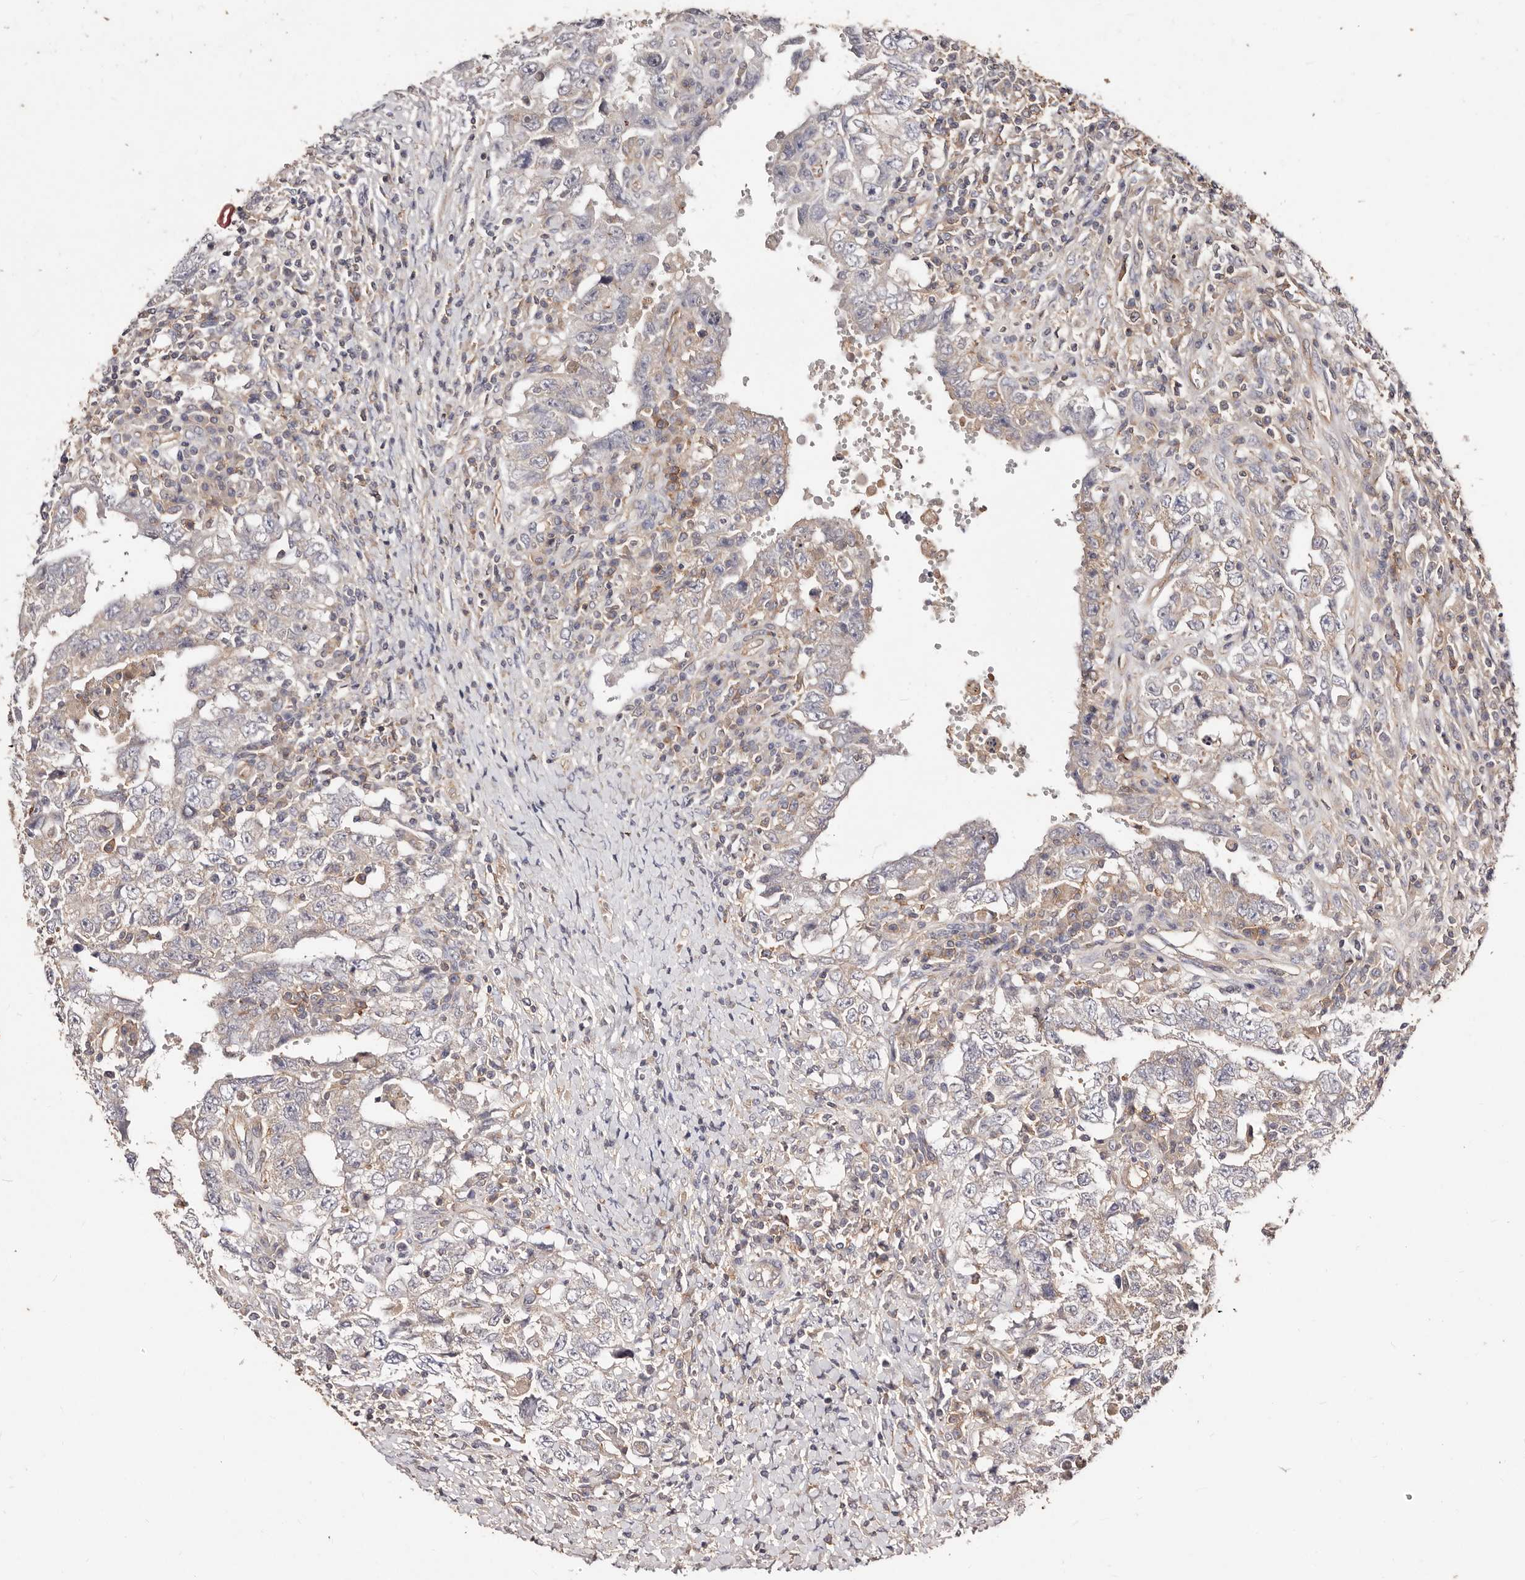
{"staining": {"intensity": "negative", "quantity": "none", "location": "none"}, "tissue": "testis cancer", "cell_type": "Tumor cells", "image_type": "cancer", "snomed": [{"axis": "morphology", "description": "Carcinoma, Embryonal, NOS"}, {"axis": "topography", "description": "Testis"}], "caption": "Tumor cells show no significant protein staining in testis cancer (embryonal carcinoma). (DAB IHC visualized using brightfield microscopy, high magnification).", "gene": "CCL14", "patient": {"sex": "male", "age": 26}}